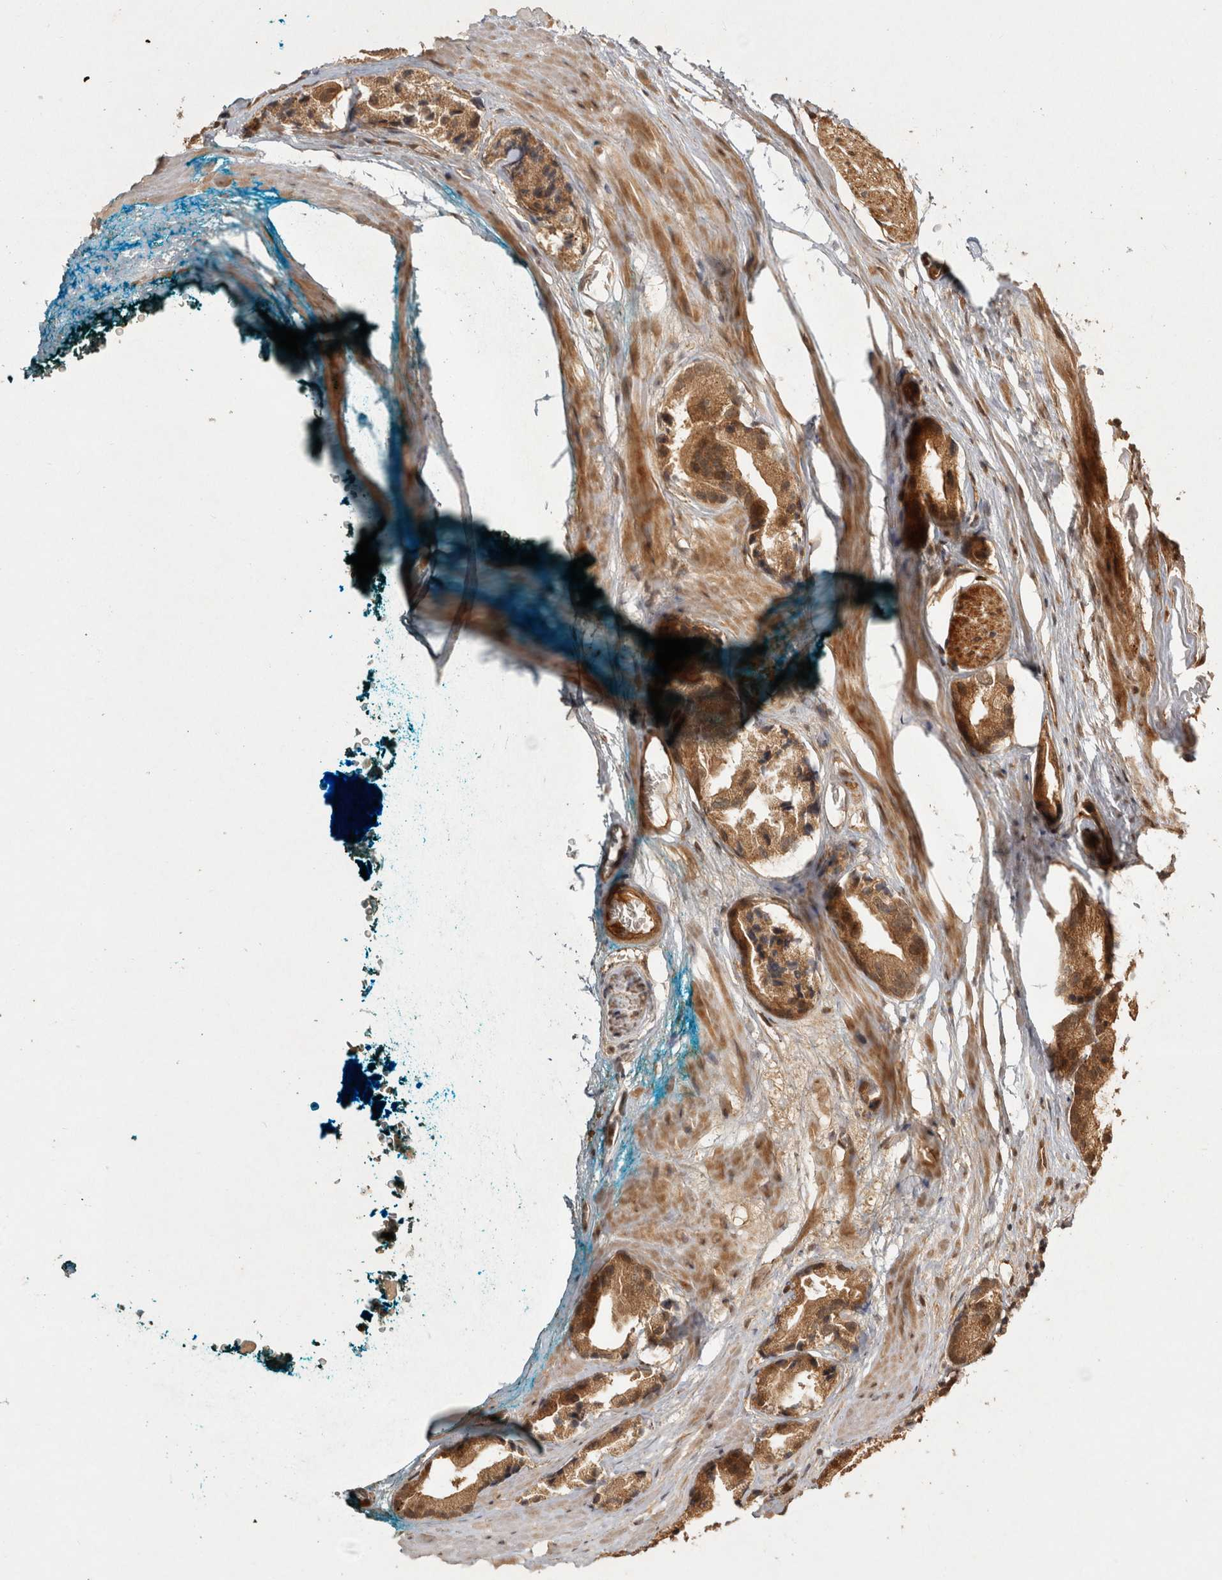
{"staining": {"intensity": "moderate", "quantity": ">75%", "location": "cytoplasmic/membranous"}, "tissue": "prostate cancer", "cell_type": "Tumor cells", "image_type": "cancer", "snomed": [{"axis": "morphology", "description": "Adenocarcinoma, High grade"}, {"axis": "topography", "description": "Prostate"}], "caption": "Prostate adenocarcinoma (high-grade) stained with a protein marker reveals moderate staining in tumor cells.", "gene": "CAMSAP2", "patient": {"sex": "male", "age": 63}}